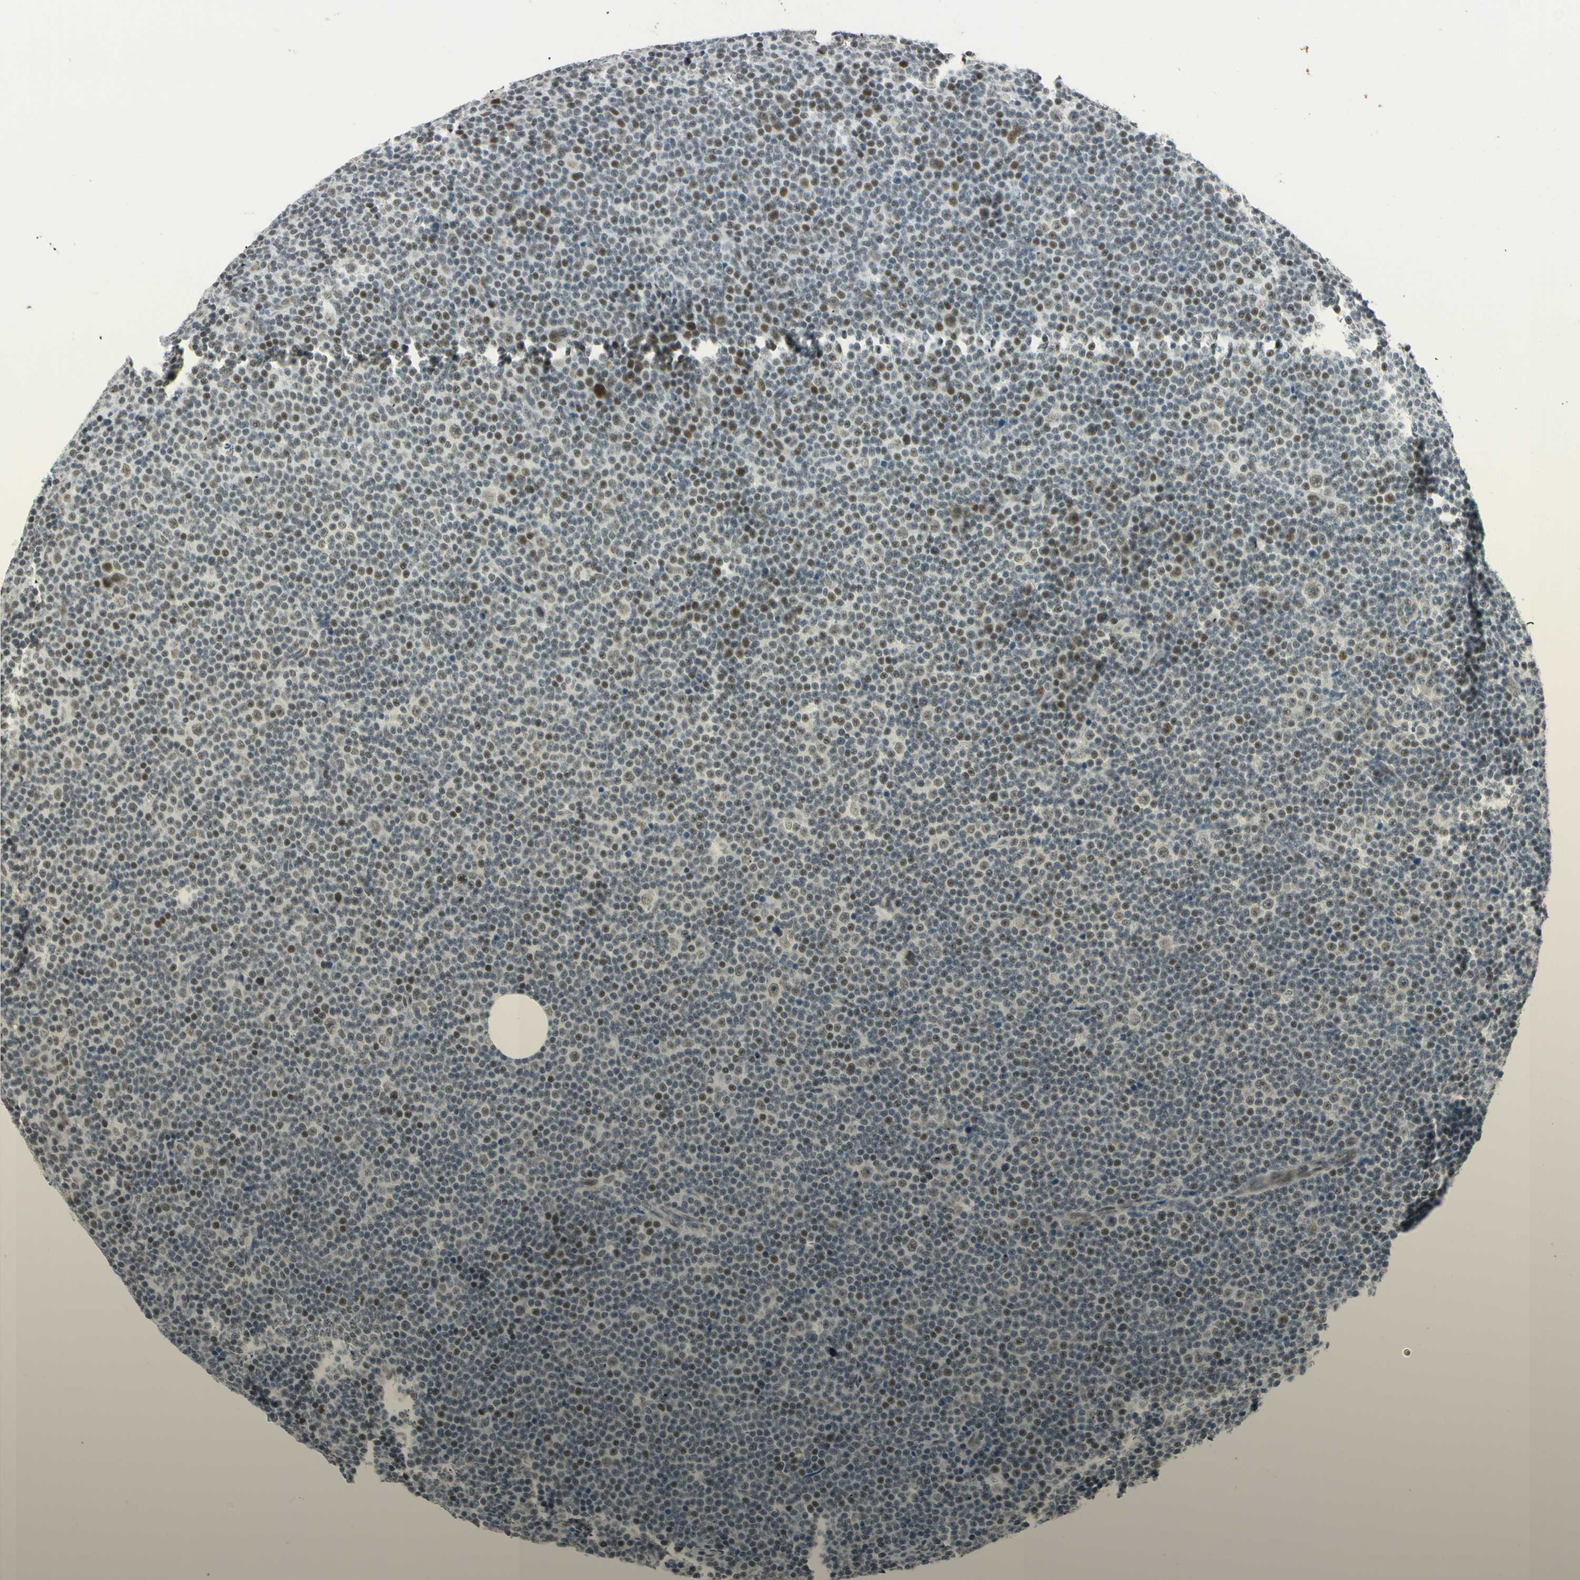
{"staining": {"intensity": "moderate", "quantity": "<25%", "location": "nuclear"}, "tissue": "lymphoma", "cell_type": "Tumor cells", "image_type": "cancer", "snomed": [{"axis": "morphology", "description": "Malignant lymphoma, non-Hodgkin's type, Low grade"}, {"axis": "topography", "description": "Lymph node"}], "caption": "Lymphoma tissue exhibits moderate nuclear positivity in approximately <25% of tumor cells, visualized by immunohistochemistry. (DAB = brown stain, brightfield microscopy at high magnification).", "gene": "NELFE", "patient": {"sex": "female", "age": 67}}